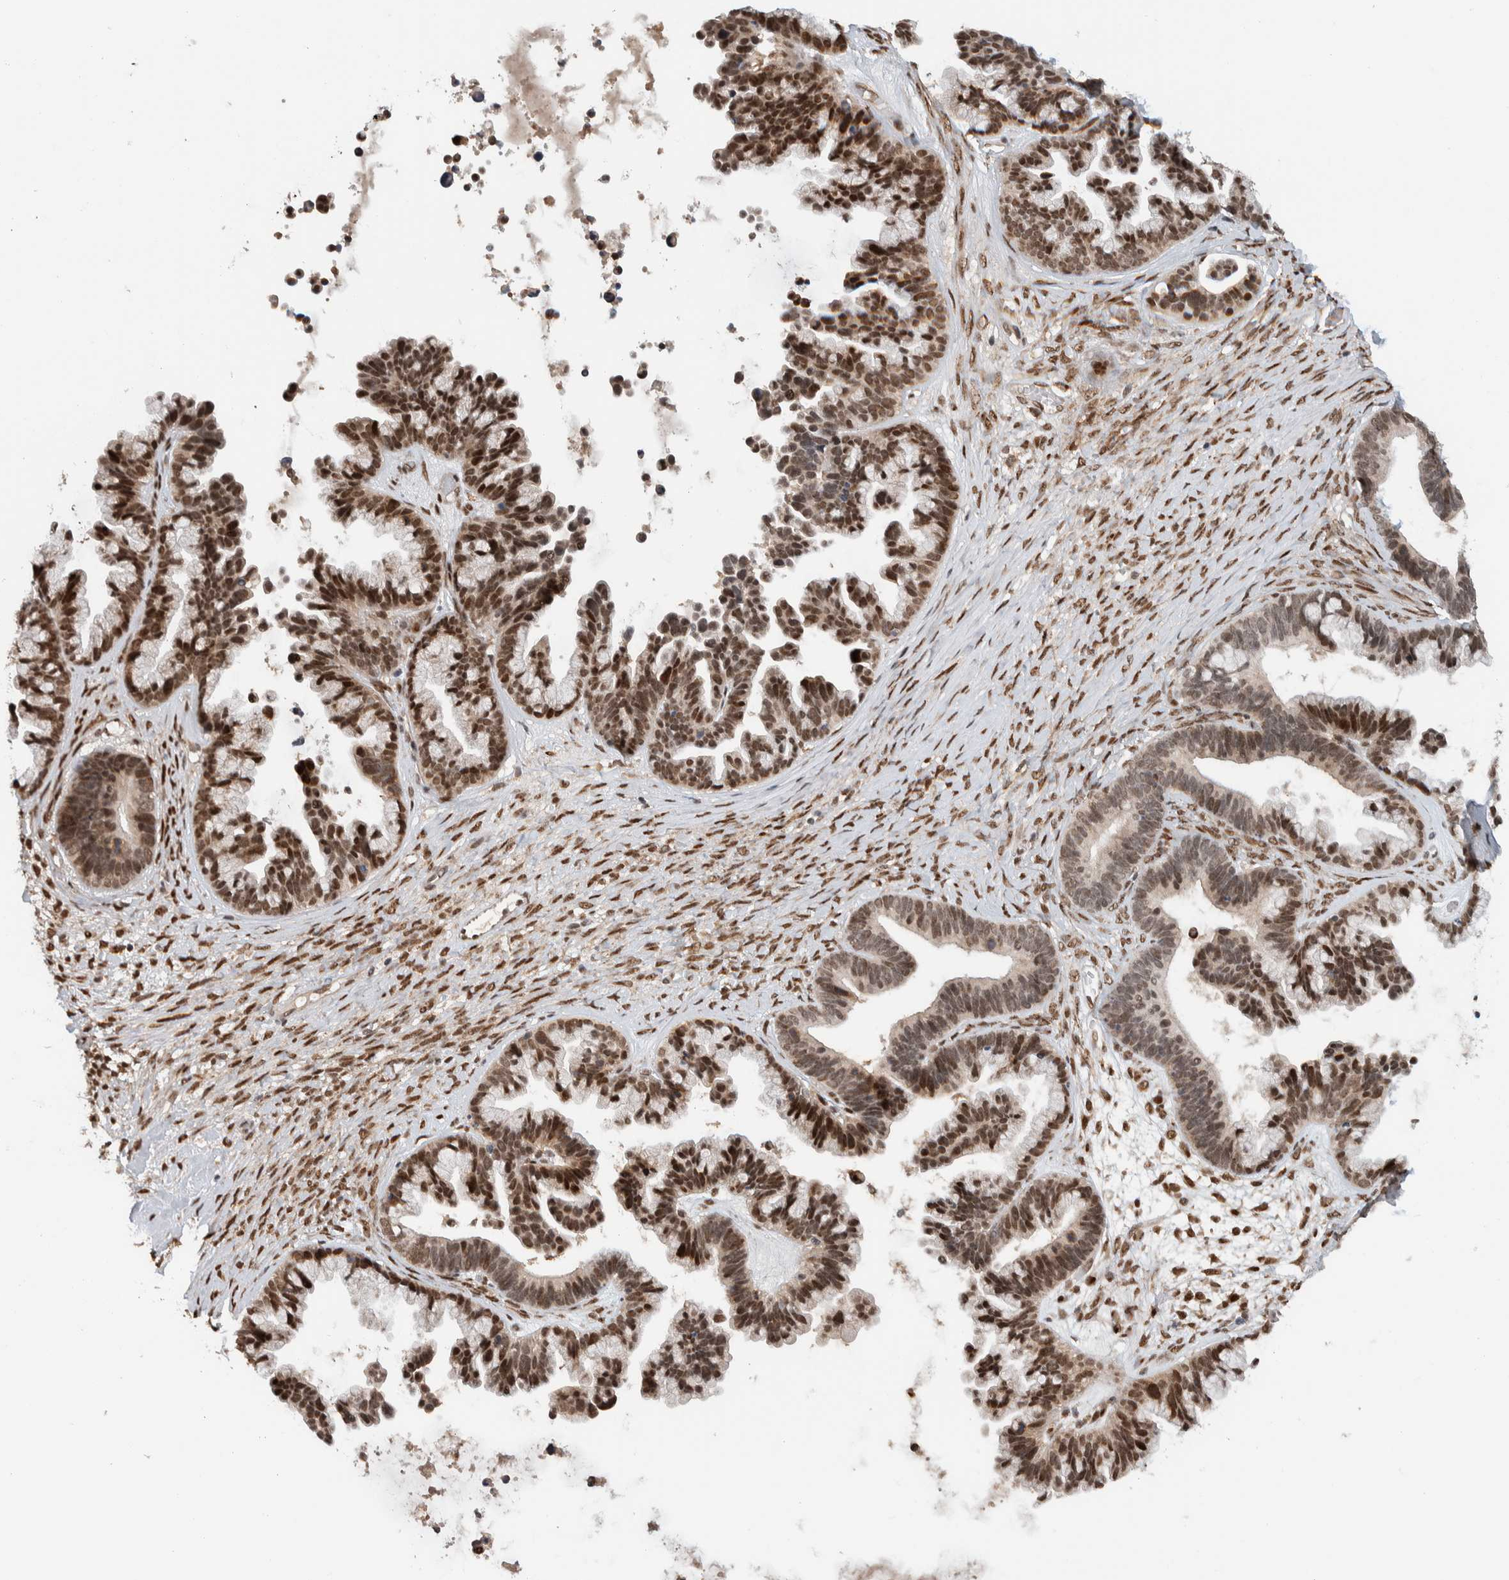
{"staining": {"intensity": "strong", "quantity": "25%-75%", "location": "nuclear"}, "tissue": "ovarian cancer", "cell_type": "Tumor cells", "image_type": "cancer", "snomed": [{"axis": "morphology", "description": "Cystadenocarcinoma, serous, NOS"}, {"axis": "topography", "description": "Ovary"}], "caption": "Tumor cells show high levels of strong nuclear positivity in about 25%-75% of cells in ovarian cancer (serous cystadenocarcinoma).", "gene": "TNRC18", "patient": {"sex": "female", "age": 56}}